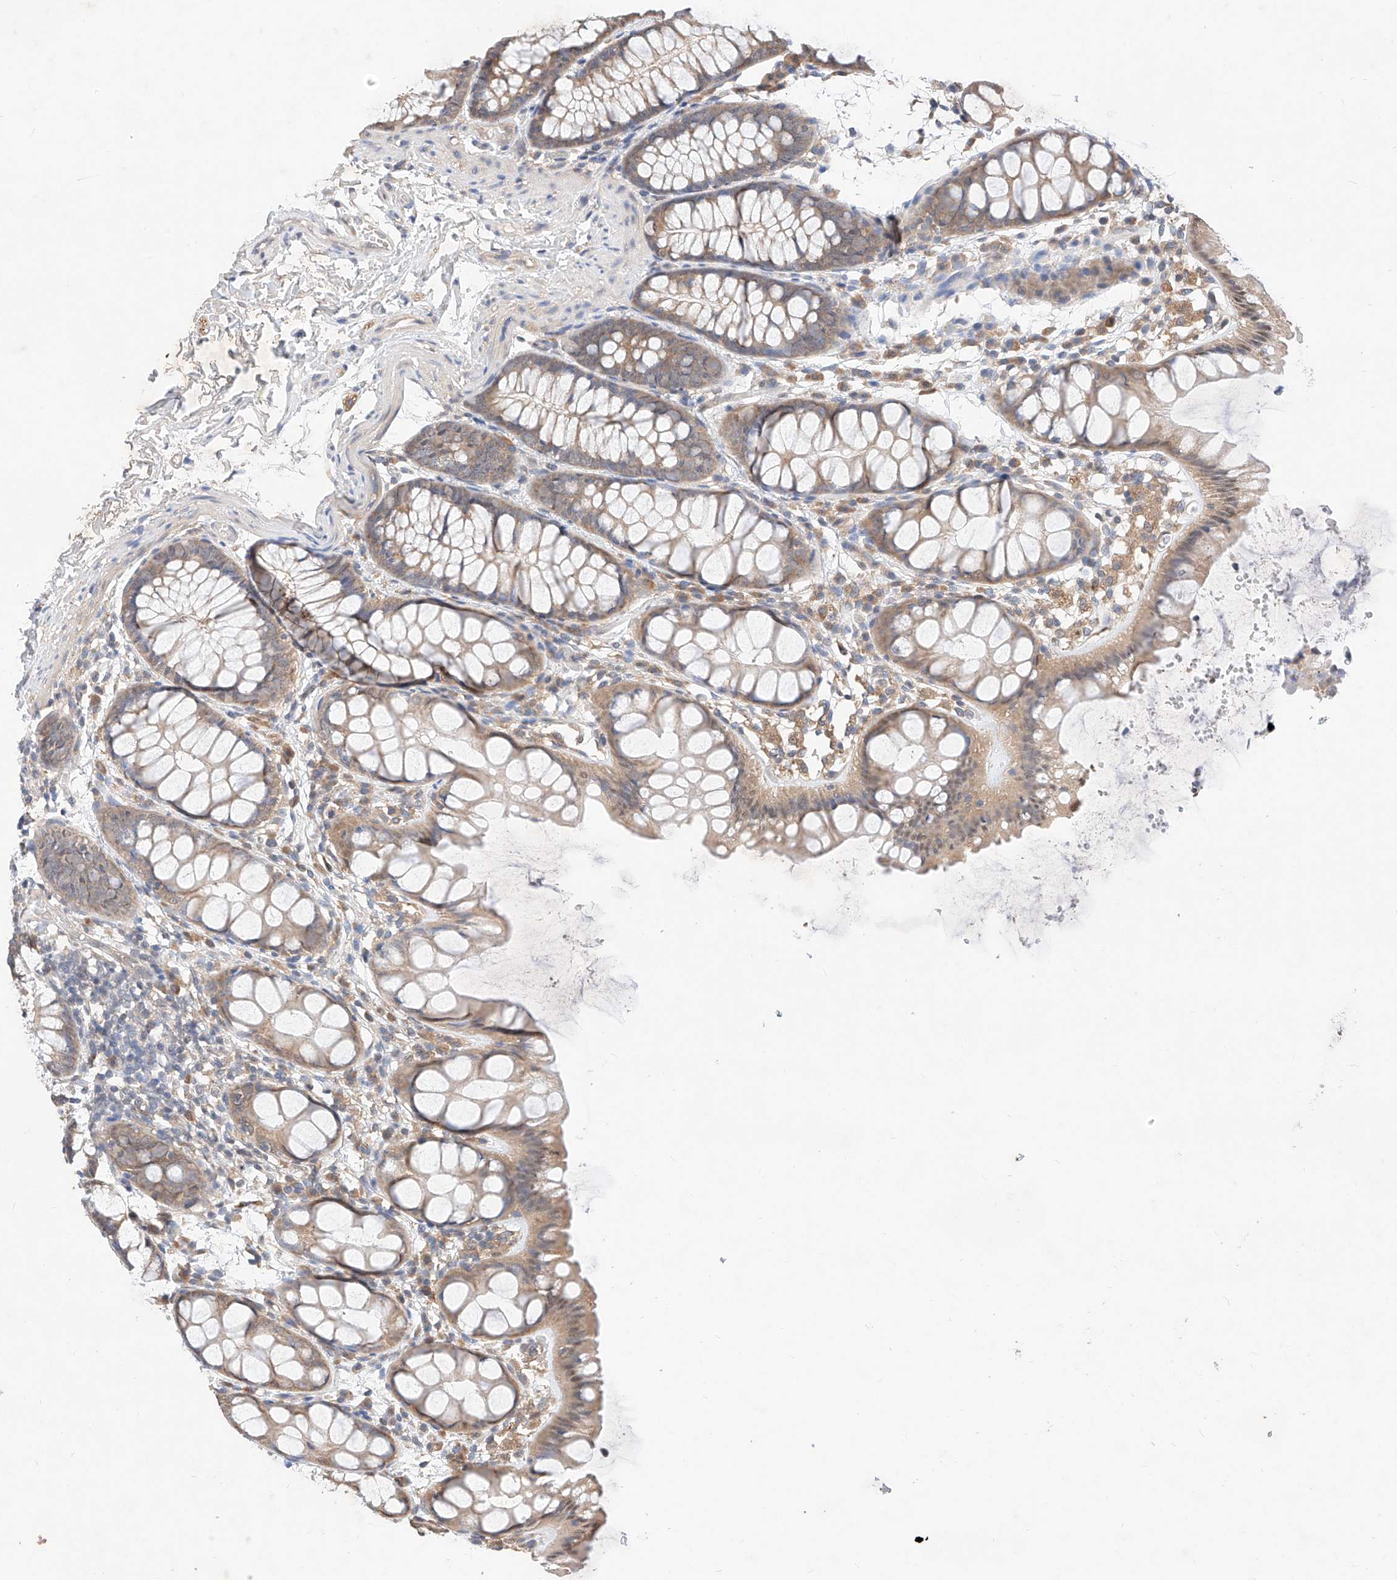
{"staining": {"intensity": "moderate", "quantity": ">75%", "location": "cytoplasmic/membranous"}, "tissue": "colon", "cell_type": "Glandular cells", "image_type": "normal", "snomed": [{"axis": "morphology", "description": "Normal tissue, NOS"}, {"axis": "topography", "description": "Colon"}], "caption": "Immunohistochemistry photomicrograph of benign colon: colon stained using immunohistochemistry (IHC) shows medium levels of moderate protein expression localized specifically in the cytoplasmic/membranous of glandular cells, appearing as a cytoplasmic/membranous brown color.", "gene": "ZSCAN4", "patient": {"sex": "male", "age": 47}}